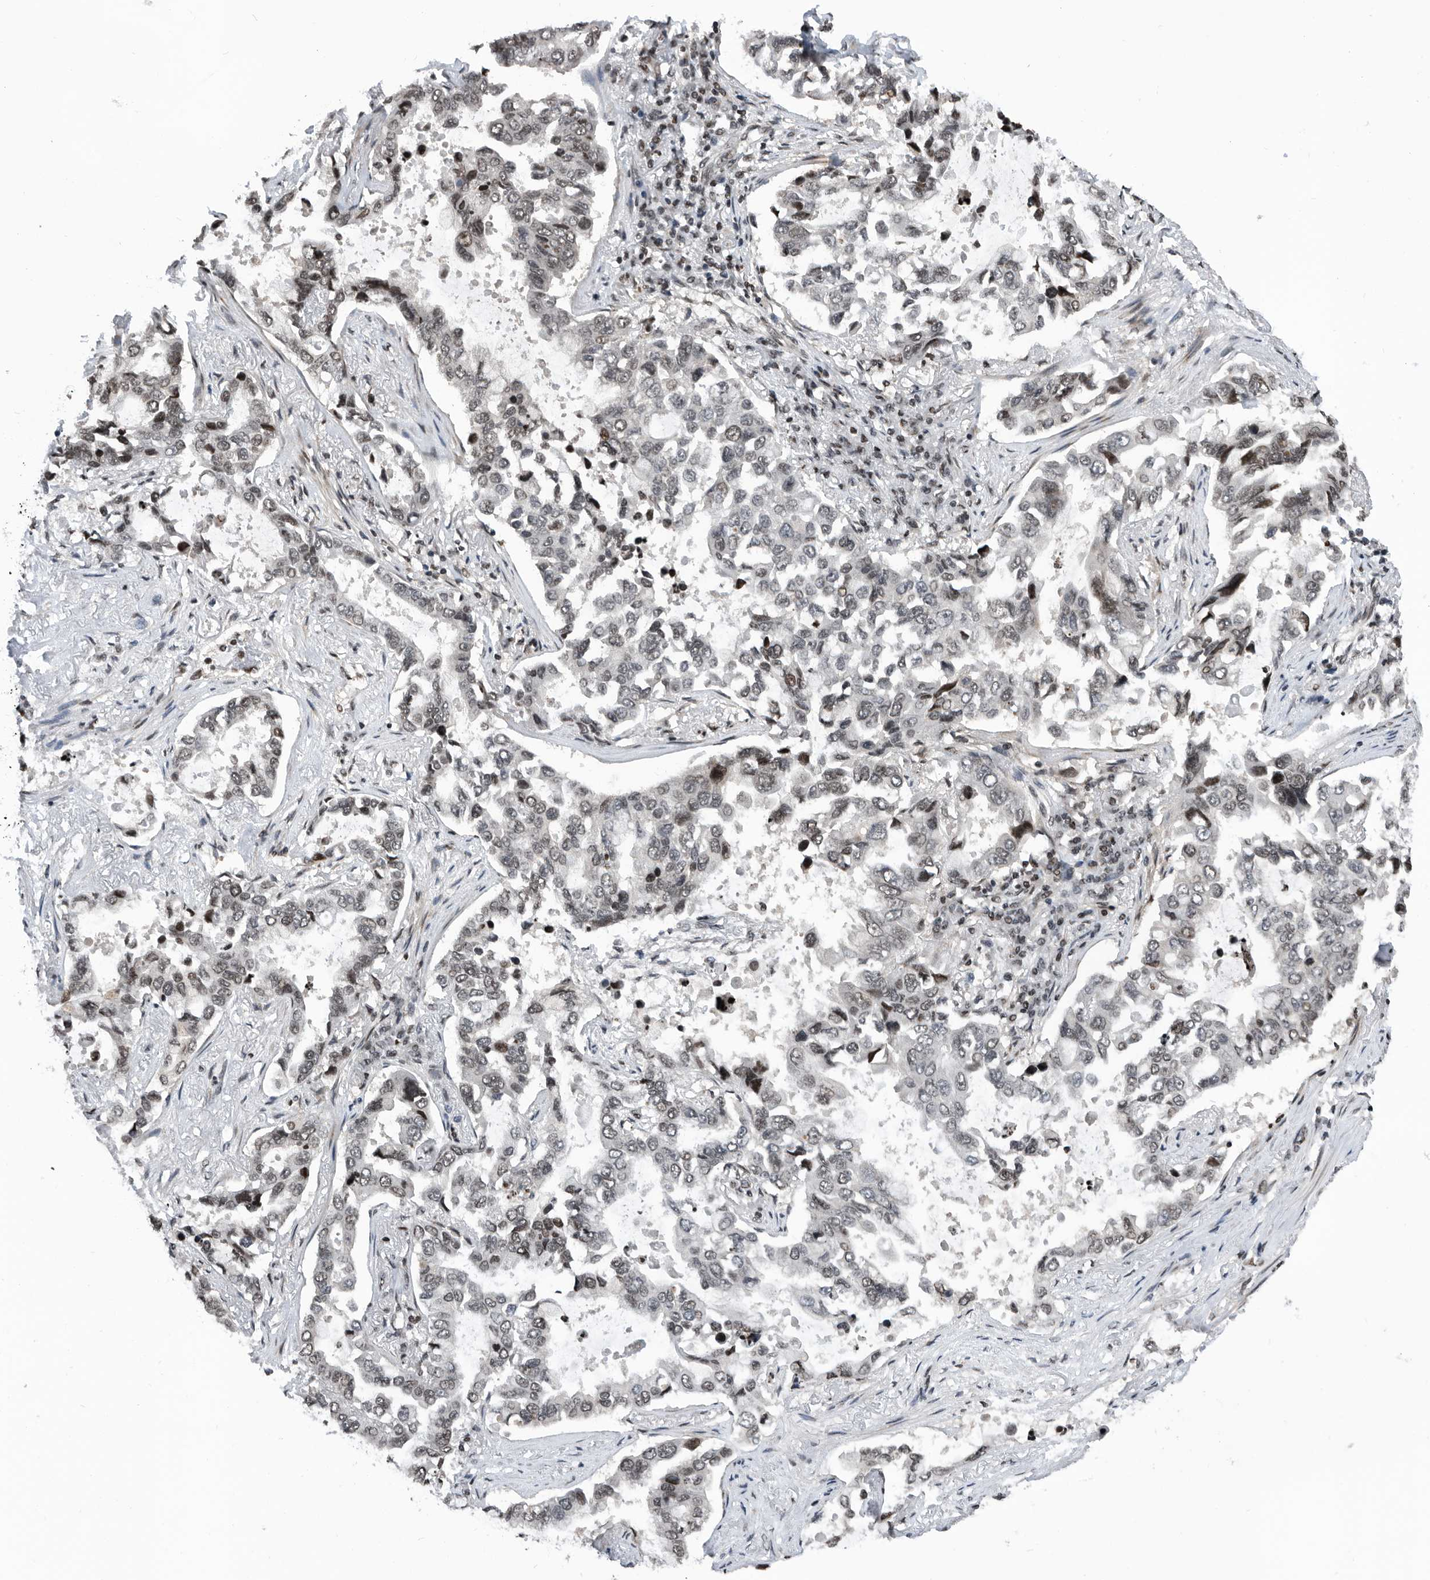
{"staining": {"intensity": "weak", "quantity": "<25%", "location": "nuclear"}, "tissue": "lung cancer", "cell_type": "Tumor cells", "image_type": "cancer", "snomed": [{"axis": "morphology", "description": "Squamous cell carcinoma, NOS"}, {"axis": "topography", "description": "Lung"}], "caption": "This image is of squamous cell carcinoma (lung) stained with immunohistochemistry (IHC) to label a protein in brown with the nuclei are counter-stained blue. There is no staining in tumor cells.", "gene": "SNRNP48", "patient": {"sex": "male", "age": 66}}